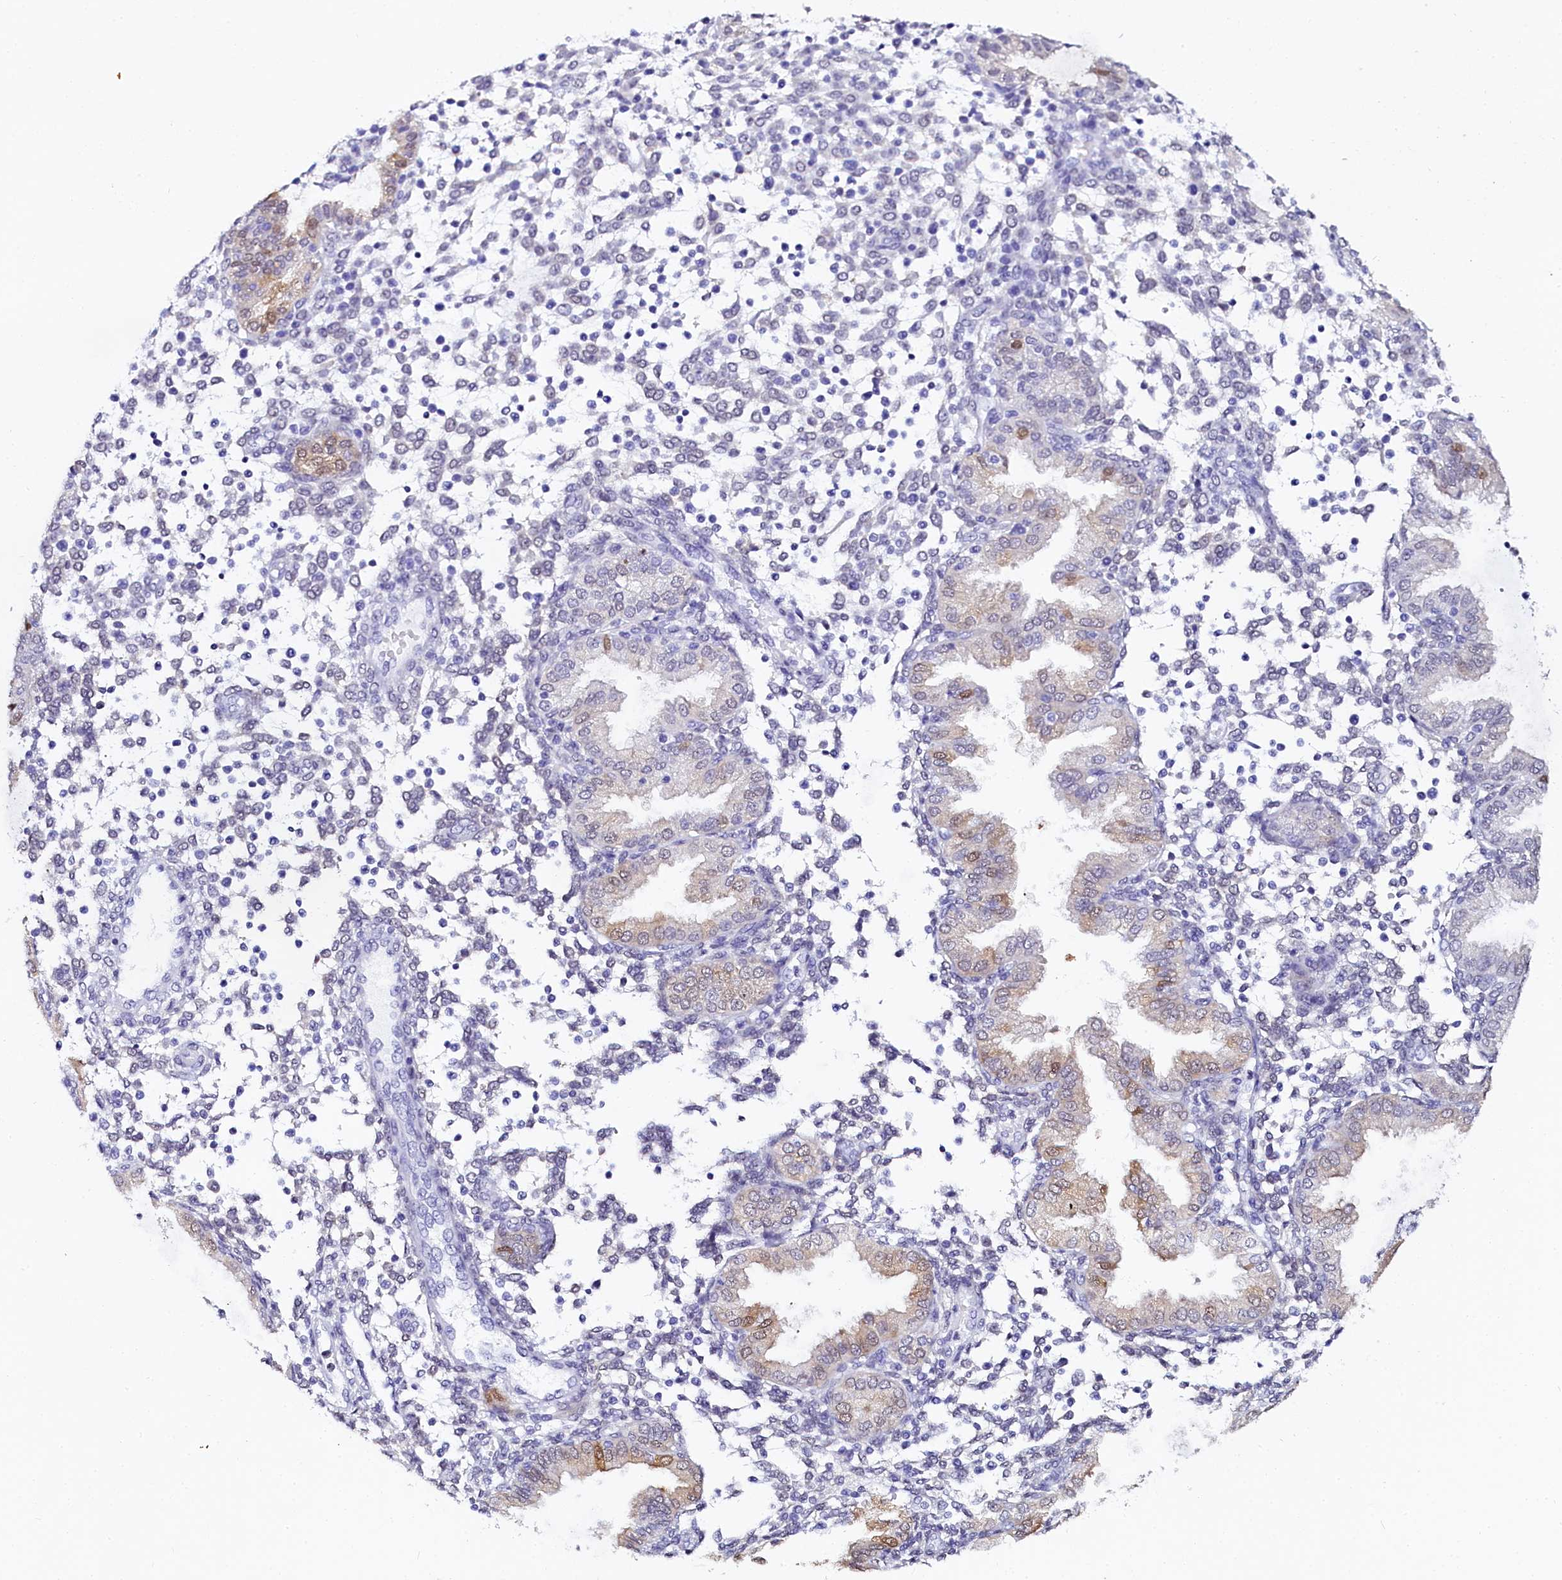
{"staining": {"intensity": "negative", "quantity": "none", "location": "none"}, "tissue": "endometrium", "cell_type": "Cells in endometrial stroma", "image_type": "normal", "snomed": [{"axis": "morphology", "description": "Normal tissue, NOS"}, {"axis": "topography", "description": "Endometrium"}], "caption": "The immunohistochemistry photomicrograph has no significant staining in cells in endometrial stroma of endometrium.", "gene": "SORD", "patient": {"sex": "female", "age": 53}}